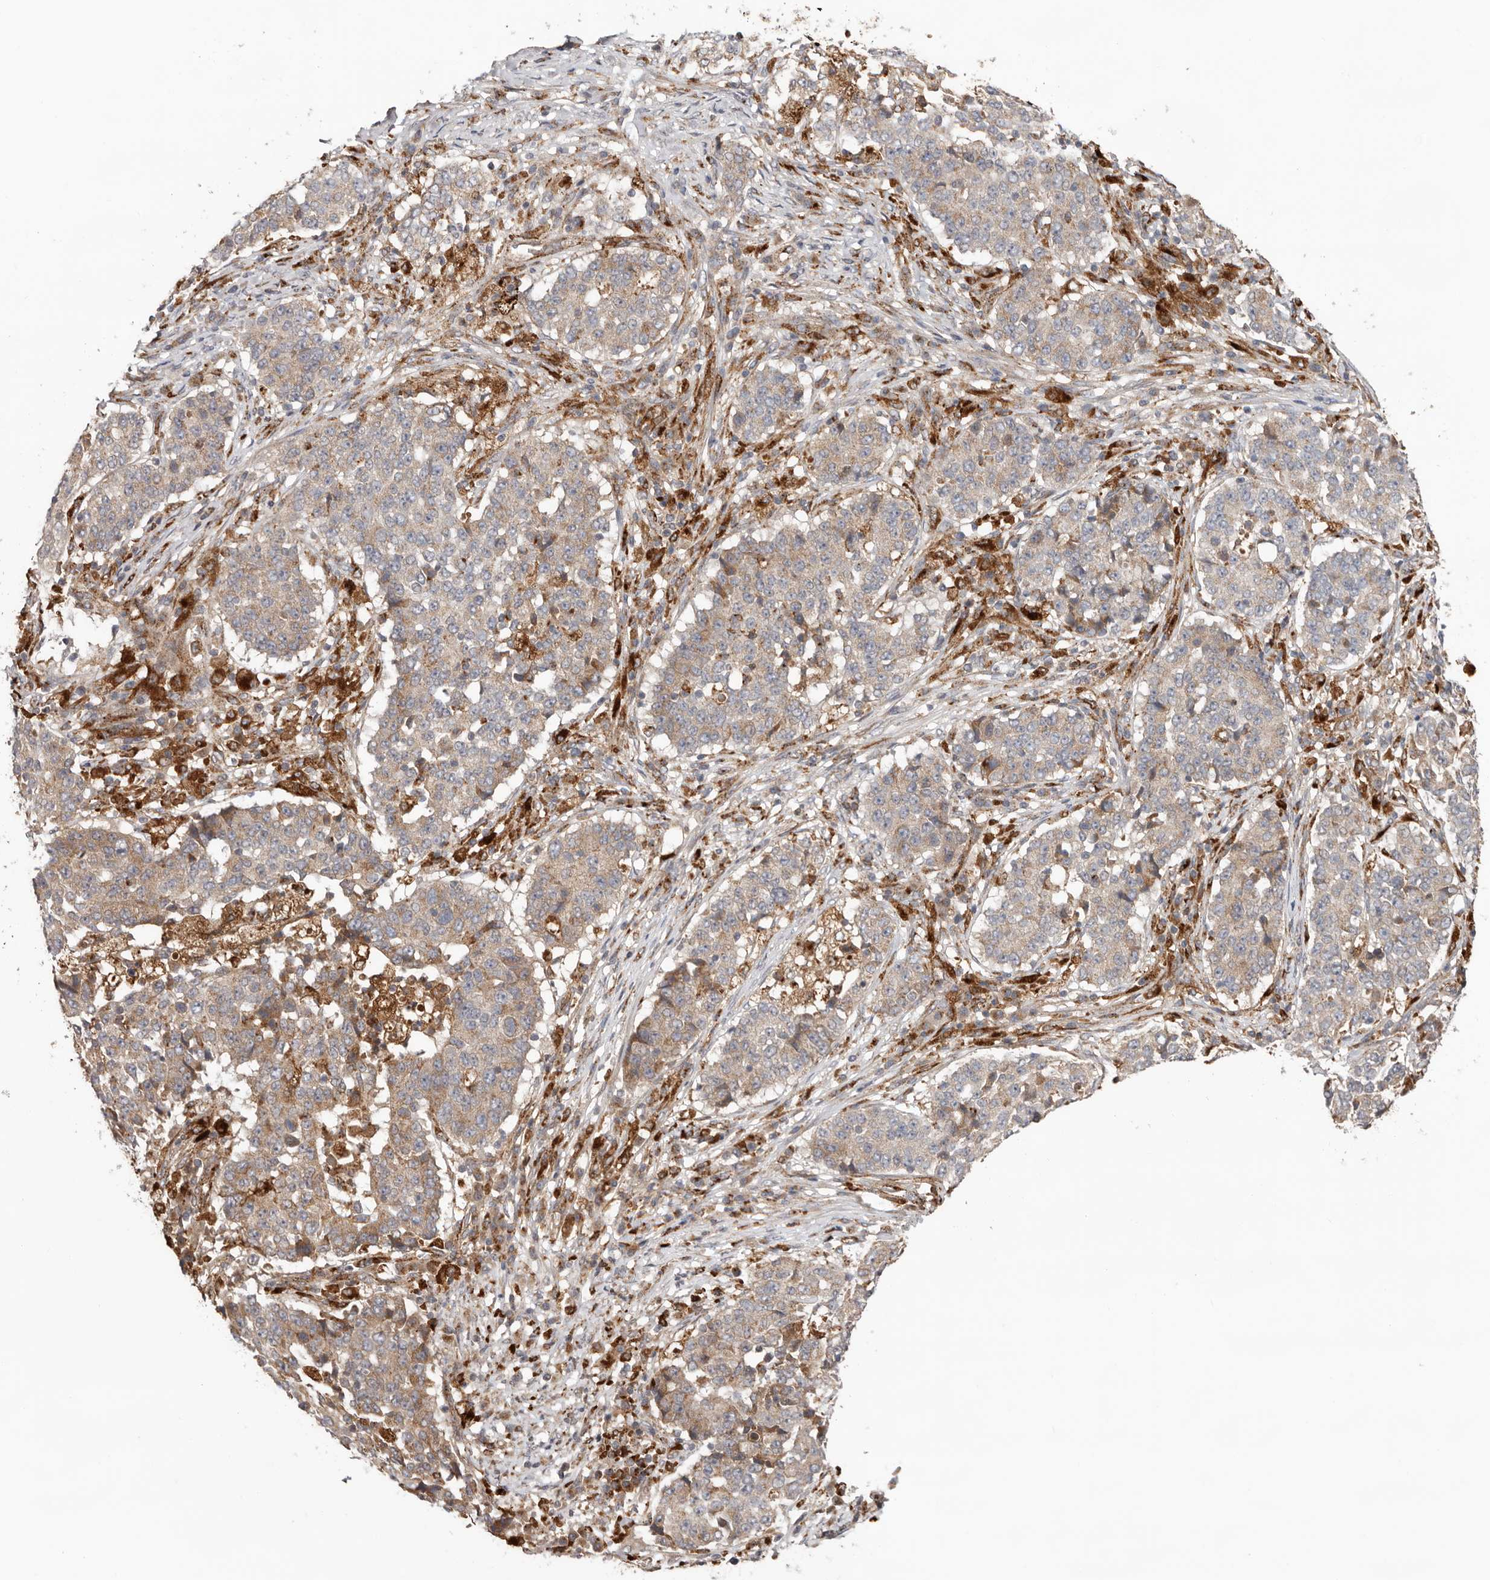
{"staining": {"intensity": "weak", "quantity": "25%-75%", "location": "cytoplasmic/membranous"}, "tissue": "stomach cancer", "cell_type": "Tumor cells", "image_type": "cancer", "snomed": [{"axis": "morphology", "description": "Adenocarcinoma, NOS"}, {"axis": "topography", "description": "Stomach"}], "caption": "A histopathology image of adenocarcinoma (stomach) stained for a protein shows weak cytoplasmic/membranous brown staining in tumor cells.", "gene": "GRN", "patient": {"sex": "male", "age": 59}}